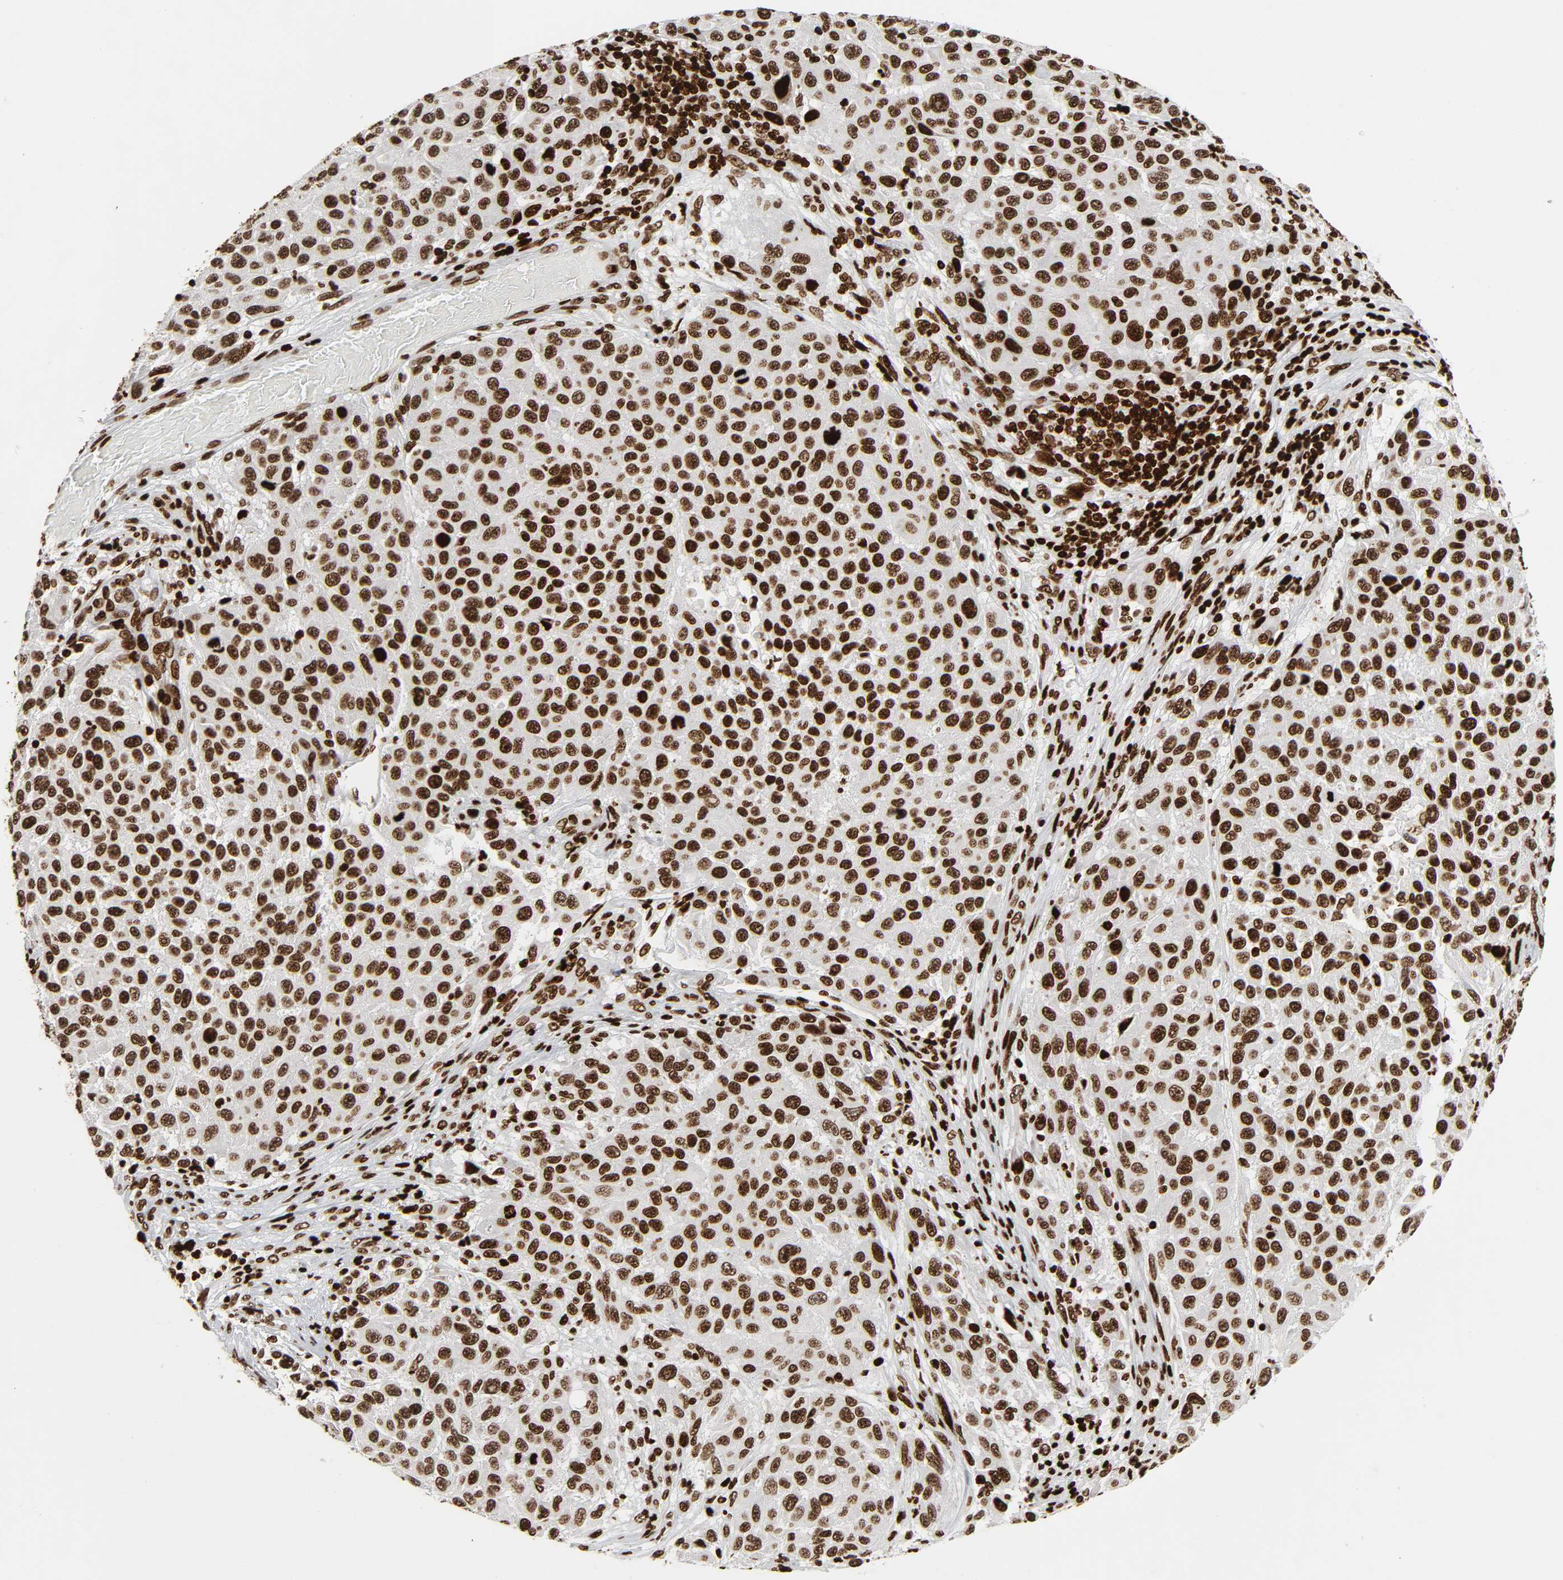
{"staining": {"intensity": "strong", "quantity": ">75%", "location": "nuclear"}, "tissue": "melanoma", "cell_type": "Tumor cells", "image_type": "cancer", "snomed": [{"axis": "morphology", "description": "Malignant melanoma, Metastatic site"}, {"axis": "topography", "description": "Lymph node"}], "caption": "Immunohistochemistry (IHC) histopathology image of neoplastic tissue: malignant melanoma (metastatic site) stained using IHC exhibits high levels of strong protein expression localized specifically in the nuclear of tumor cells, appearing as a nuclear brown color.", "gene": "RXRA", "patient": {"sex": "male", "age": 61}}